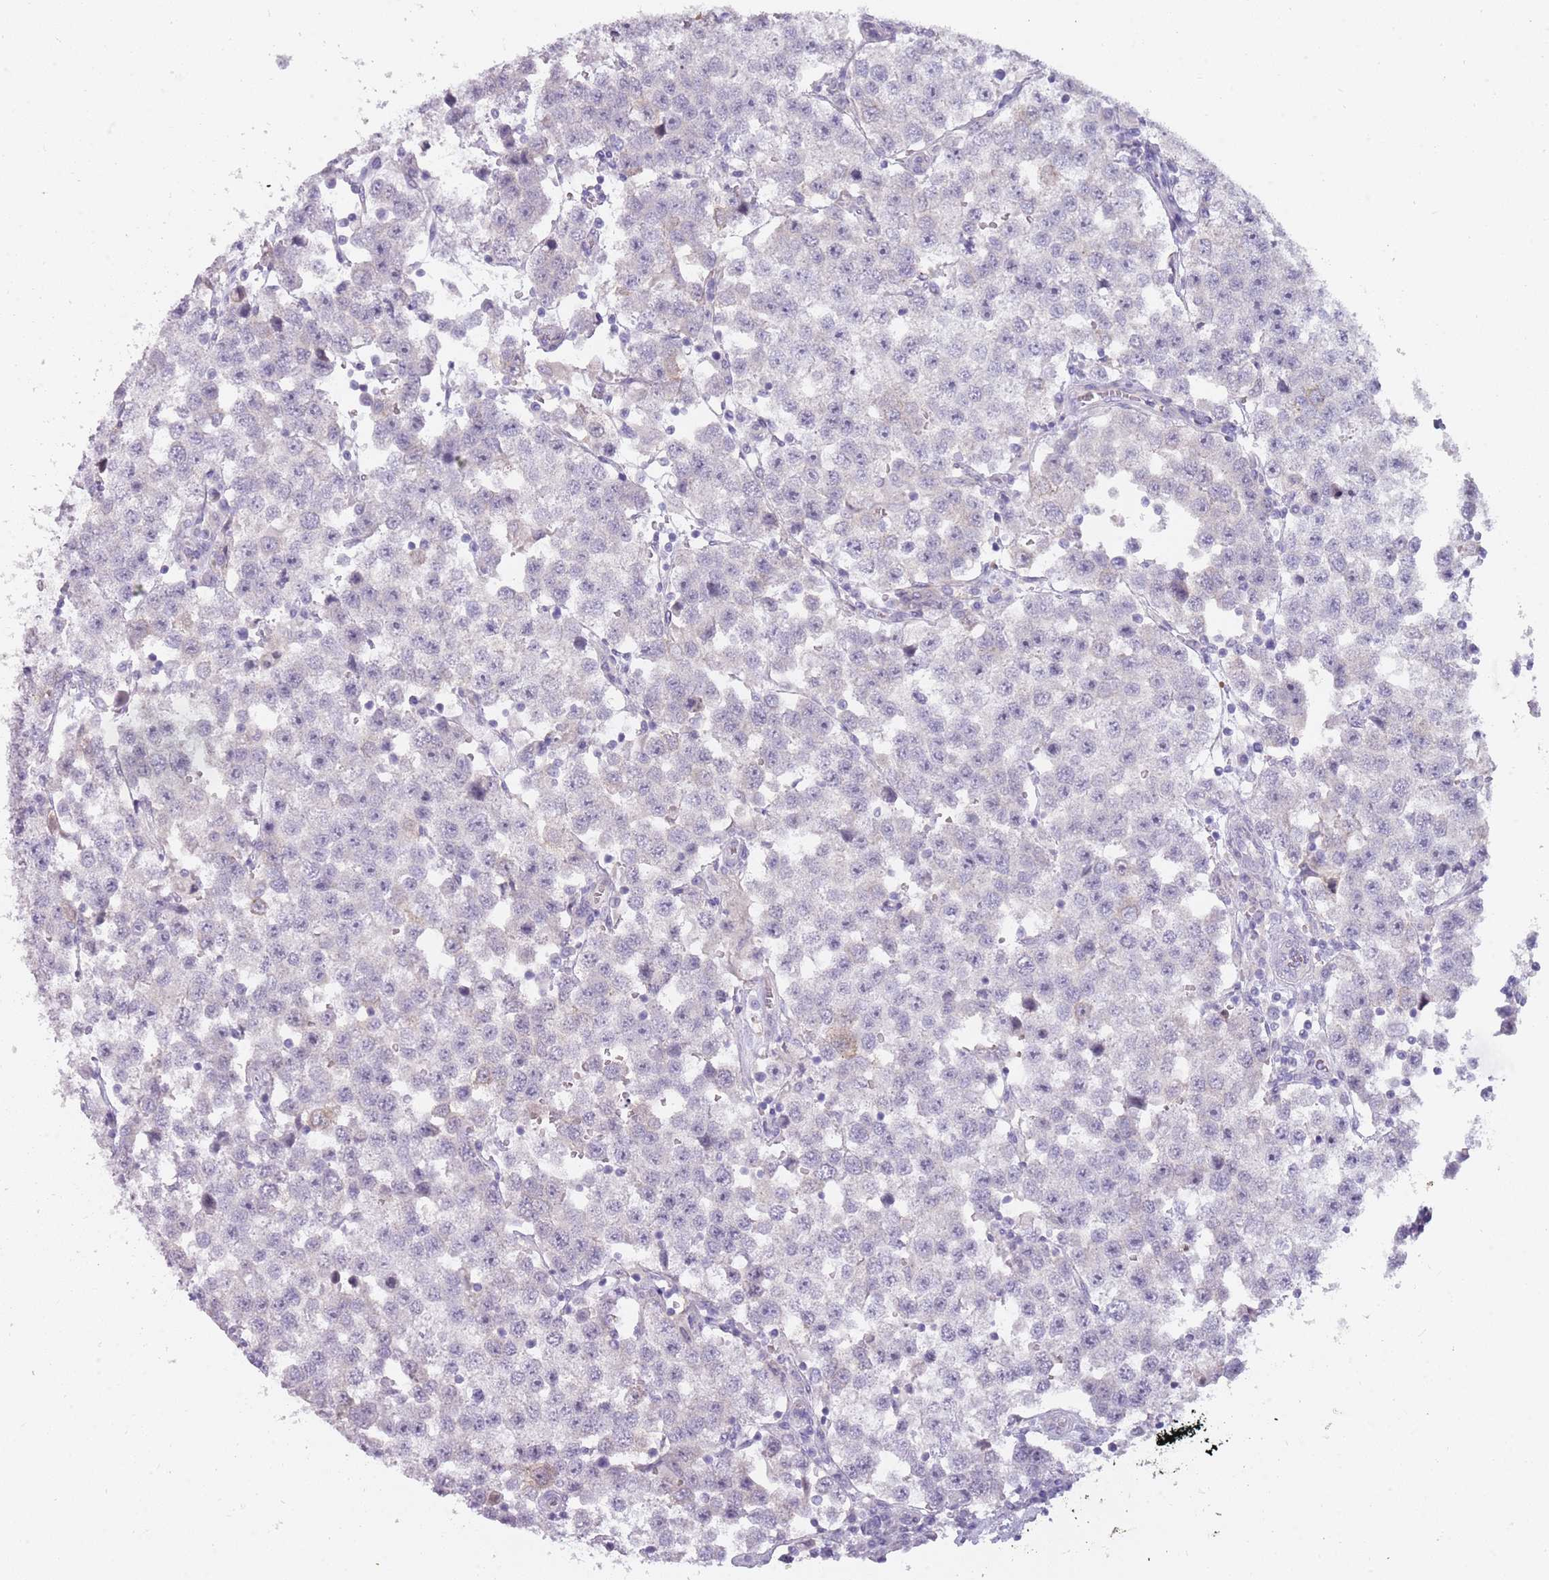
{"staining": {"intensity": "moderate", "quantity": "<25%", "location": "cytoplasmic/membranous"}, "tissue": "testis cancer", "cell_type": "Tumor cells", "image_type": "cancer", "snomed": [{"axis": "morphology", "description": "Seminoma, NOS"}, {"axis": "topography", "description": "Testis"}], "caption": "Tumor cells demonstrate low levels of moderate cytoplasmic/membranous staining in approximately <25% of cells in human seminoma (testis).", "gene": "DDX4", "patient": {"sex": "male", "age": 37}}